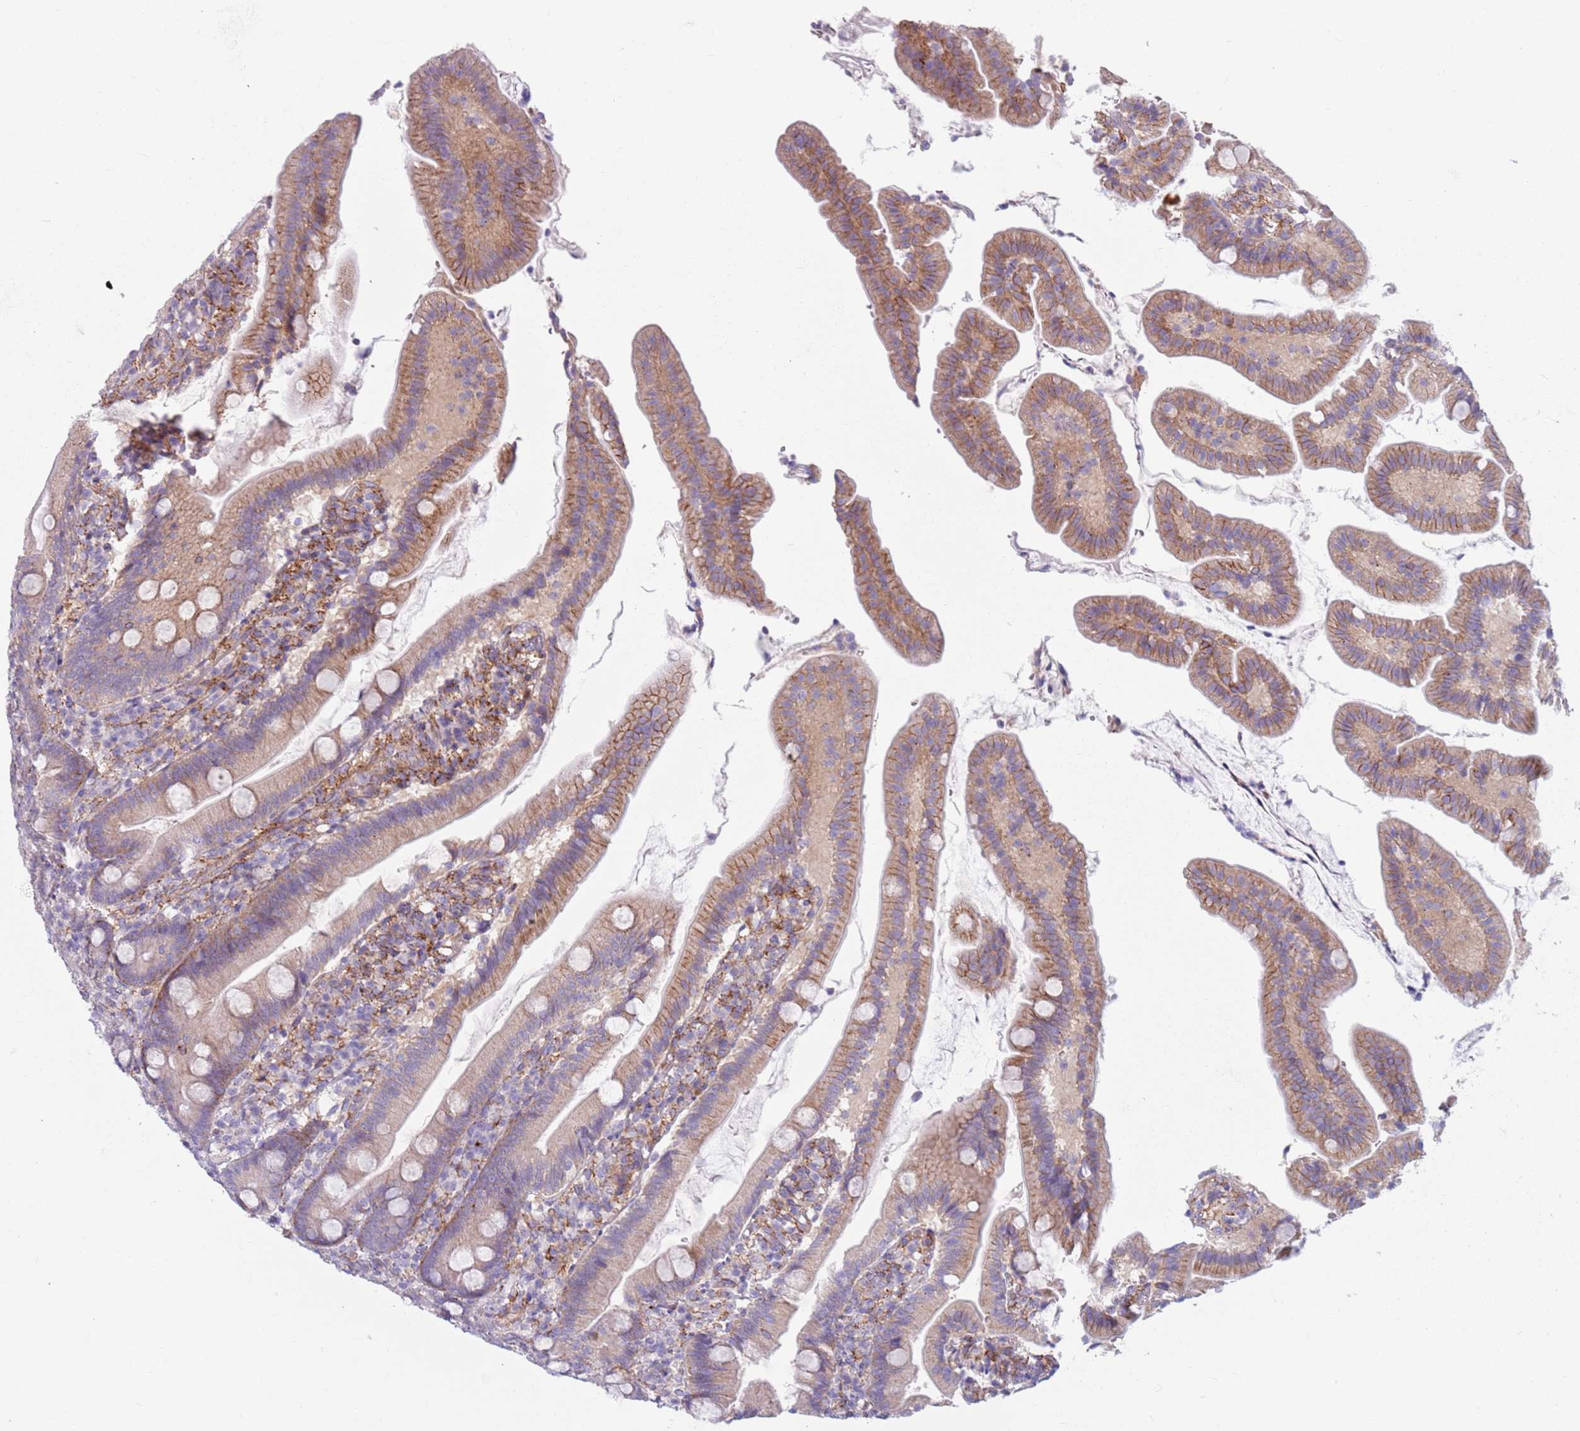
{"staining": {"intensity": "moderate", "quantity": "<25%", "location": "cytoplasmic/membranous"}, "tissue": "duodenum", "cell_type": "Glandular cells", "image_type": "normal", "snomed": [{"axis": "morphology", "description": "Normal tissue, NOS"}, {"axis": "topography", "description": "Duodenum"}], "caption": "IHC micrograph of unremarkable duodenum stained for a protein (brown), which demonstrates low levels of moderate cytoplasmic/membranous staining in approximately <25% of glandular cells.", "gene": "SNX6", "patient": {"sex": "female", "age": 67}}